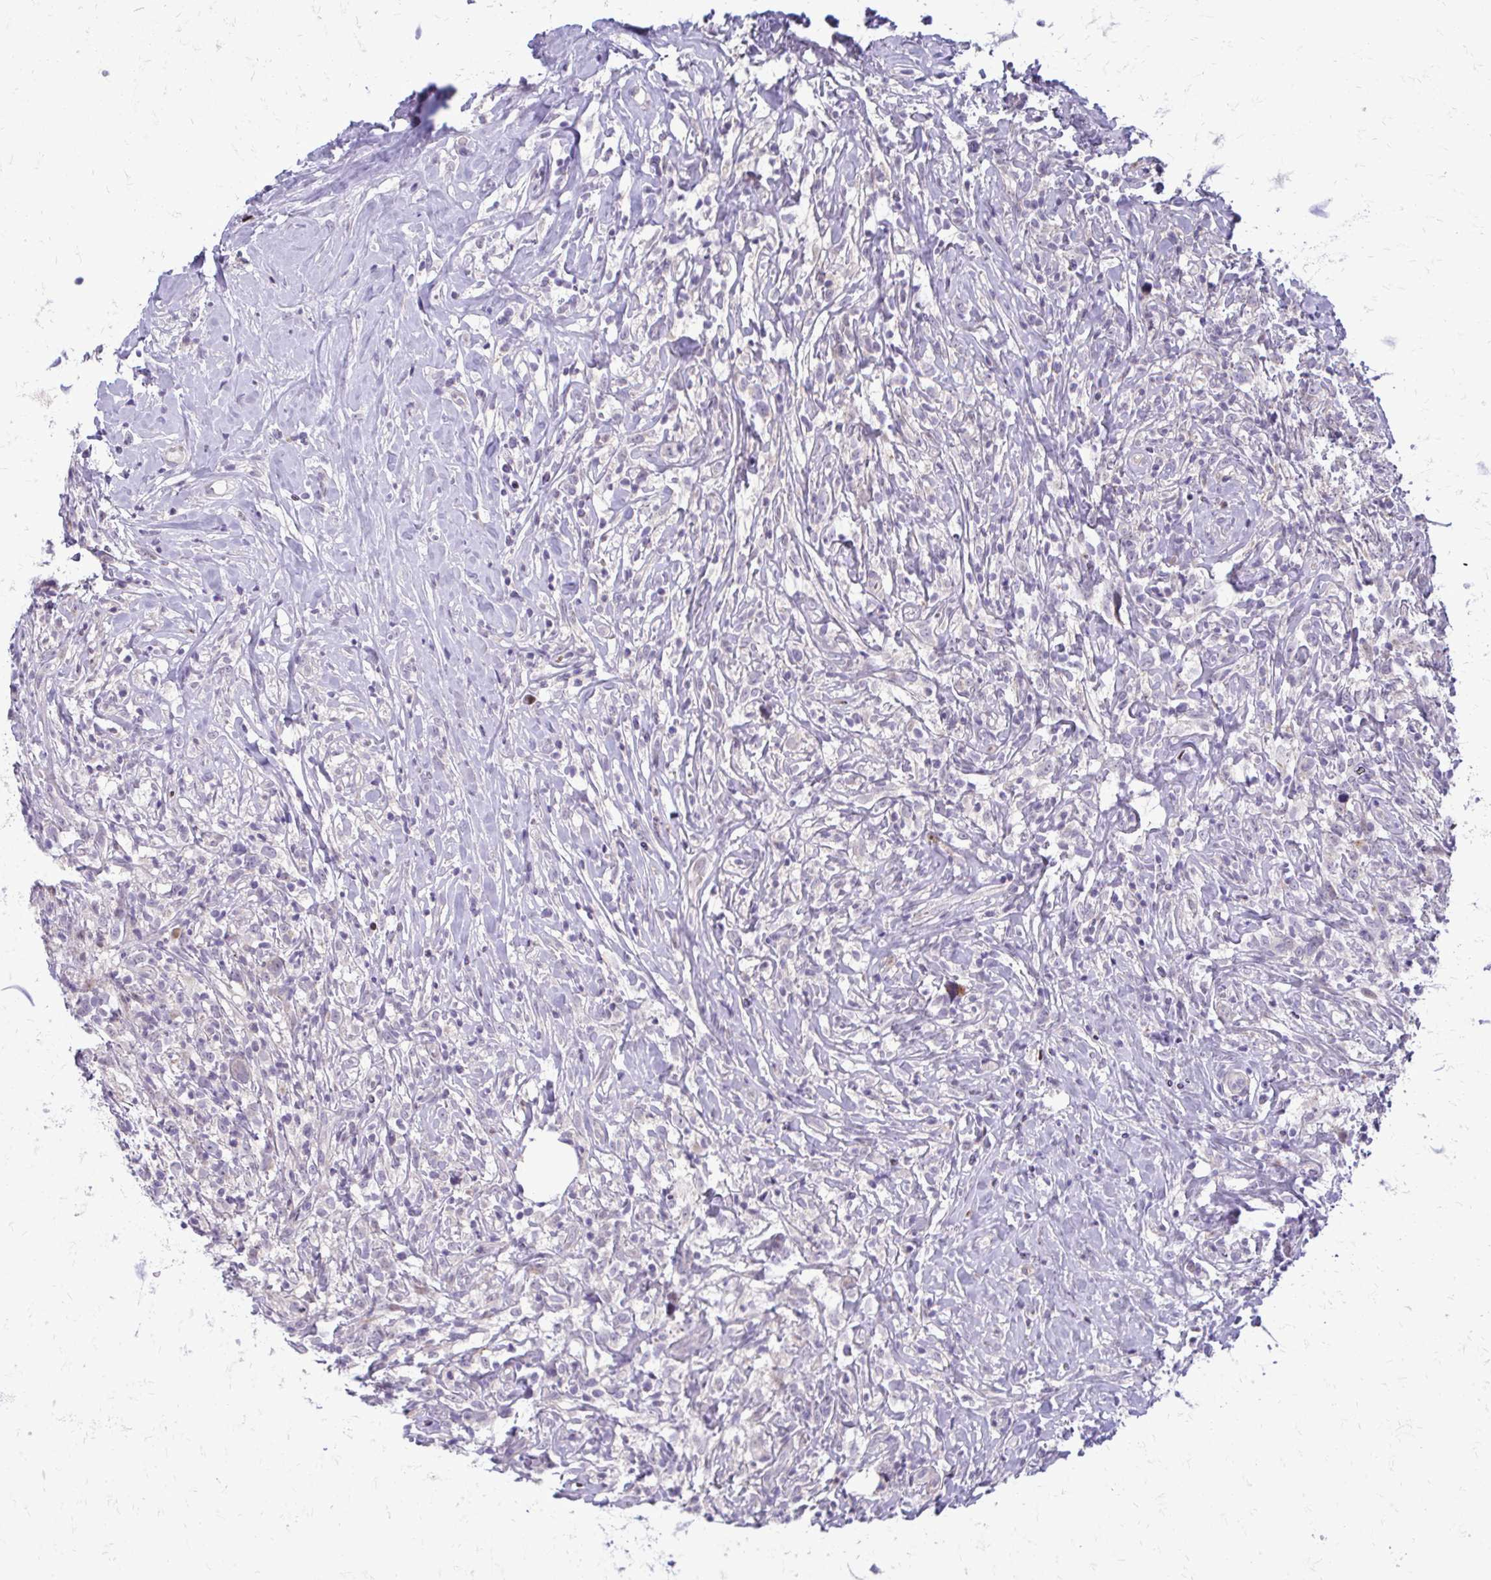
{"staining": {"intensity": "negative", "quantity": "none", "location": "none"}, "tissue": "lymphoma", "cell_type": "Tumor cells", "image_type": "cancer", "snomed": [{"axis": "morphology", "description": "Hodgkin's disease, NOS"}, {"axis": "topography", "description": "No Tissue"}], "caption": "An image of Hodgkin's disease stained for a protein reveals no brown staining in tumor cells. (Brightfield microscopy of DAB (3,3'-diaminobenzidine) immunohistochemistry (IHC) at high magnification).", "gene": "PPDPFL", "patient": {"sex": "female", "age": 21}}